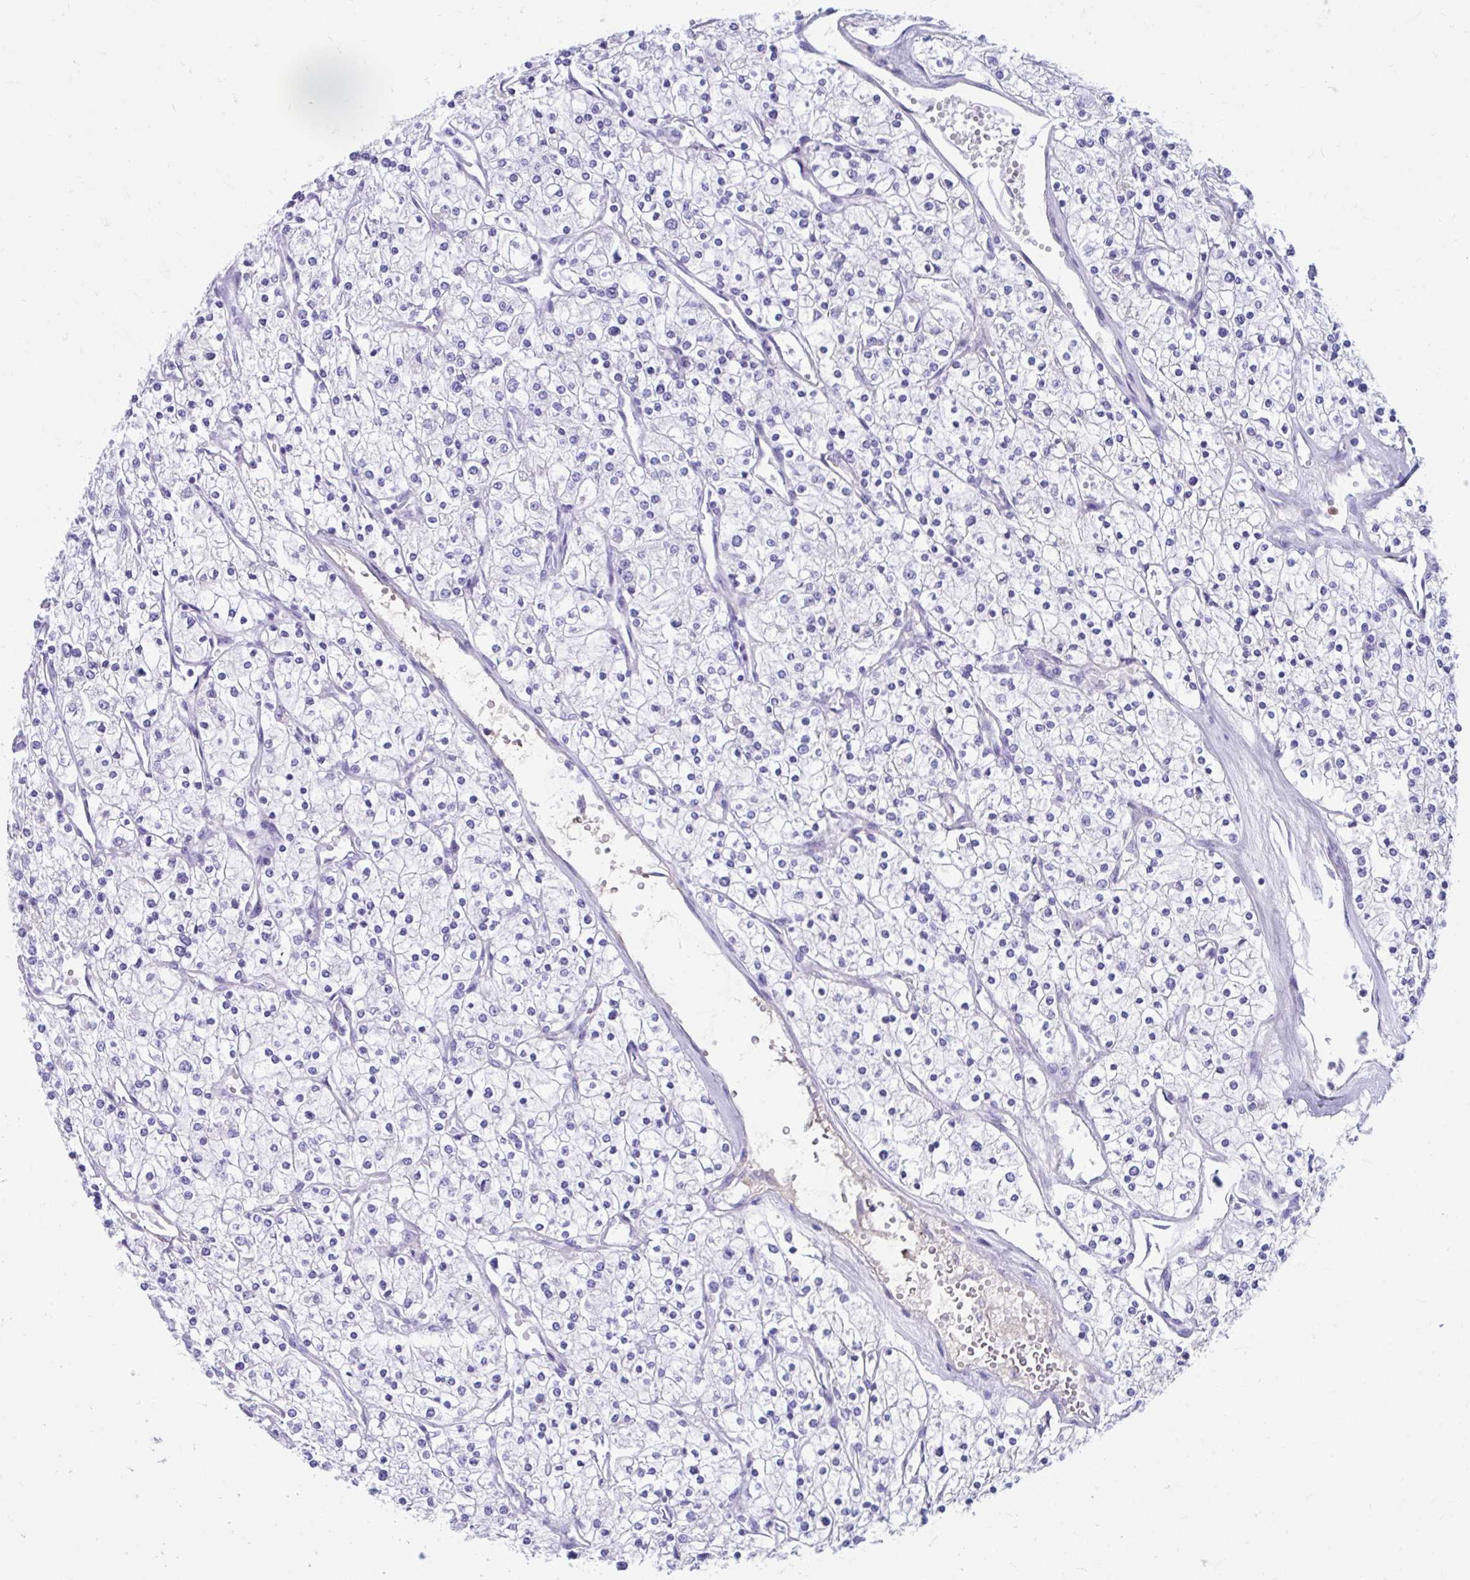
{"staining": {"intensity": "negative", "quantity": "none", "location": "none"}, "tissue": "renal cancer", "cell_type": "Tumor cells", "image_type": "cancer", "snomed": [{"axis": "morphology", "description": "Adenocarcinoma, NOS"}, {"axis": "topography", "description": "Kidney"}], "caption": "DAB (3,3'-diaminobenzidine) immunohistochemical staining of renal cancer shows no significant expression in tumor cells.", "gene": "SMIM9", "patient": {"sex": "male", "age": 80}}